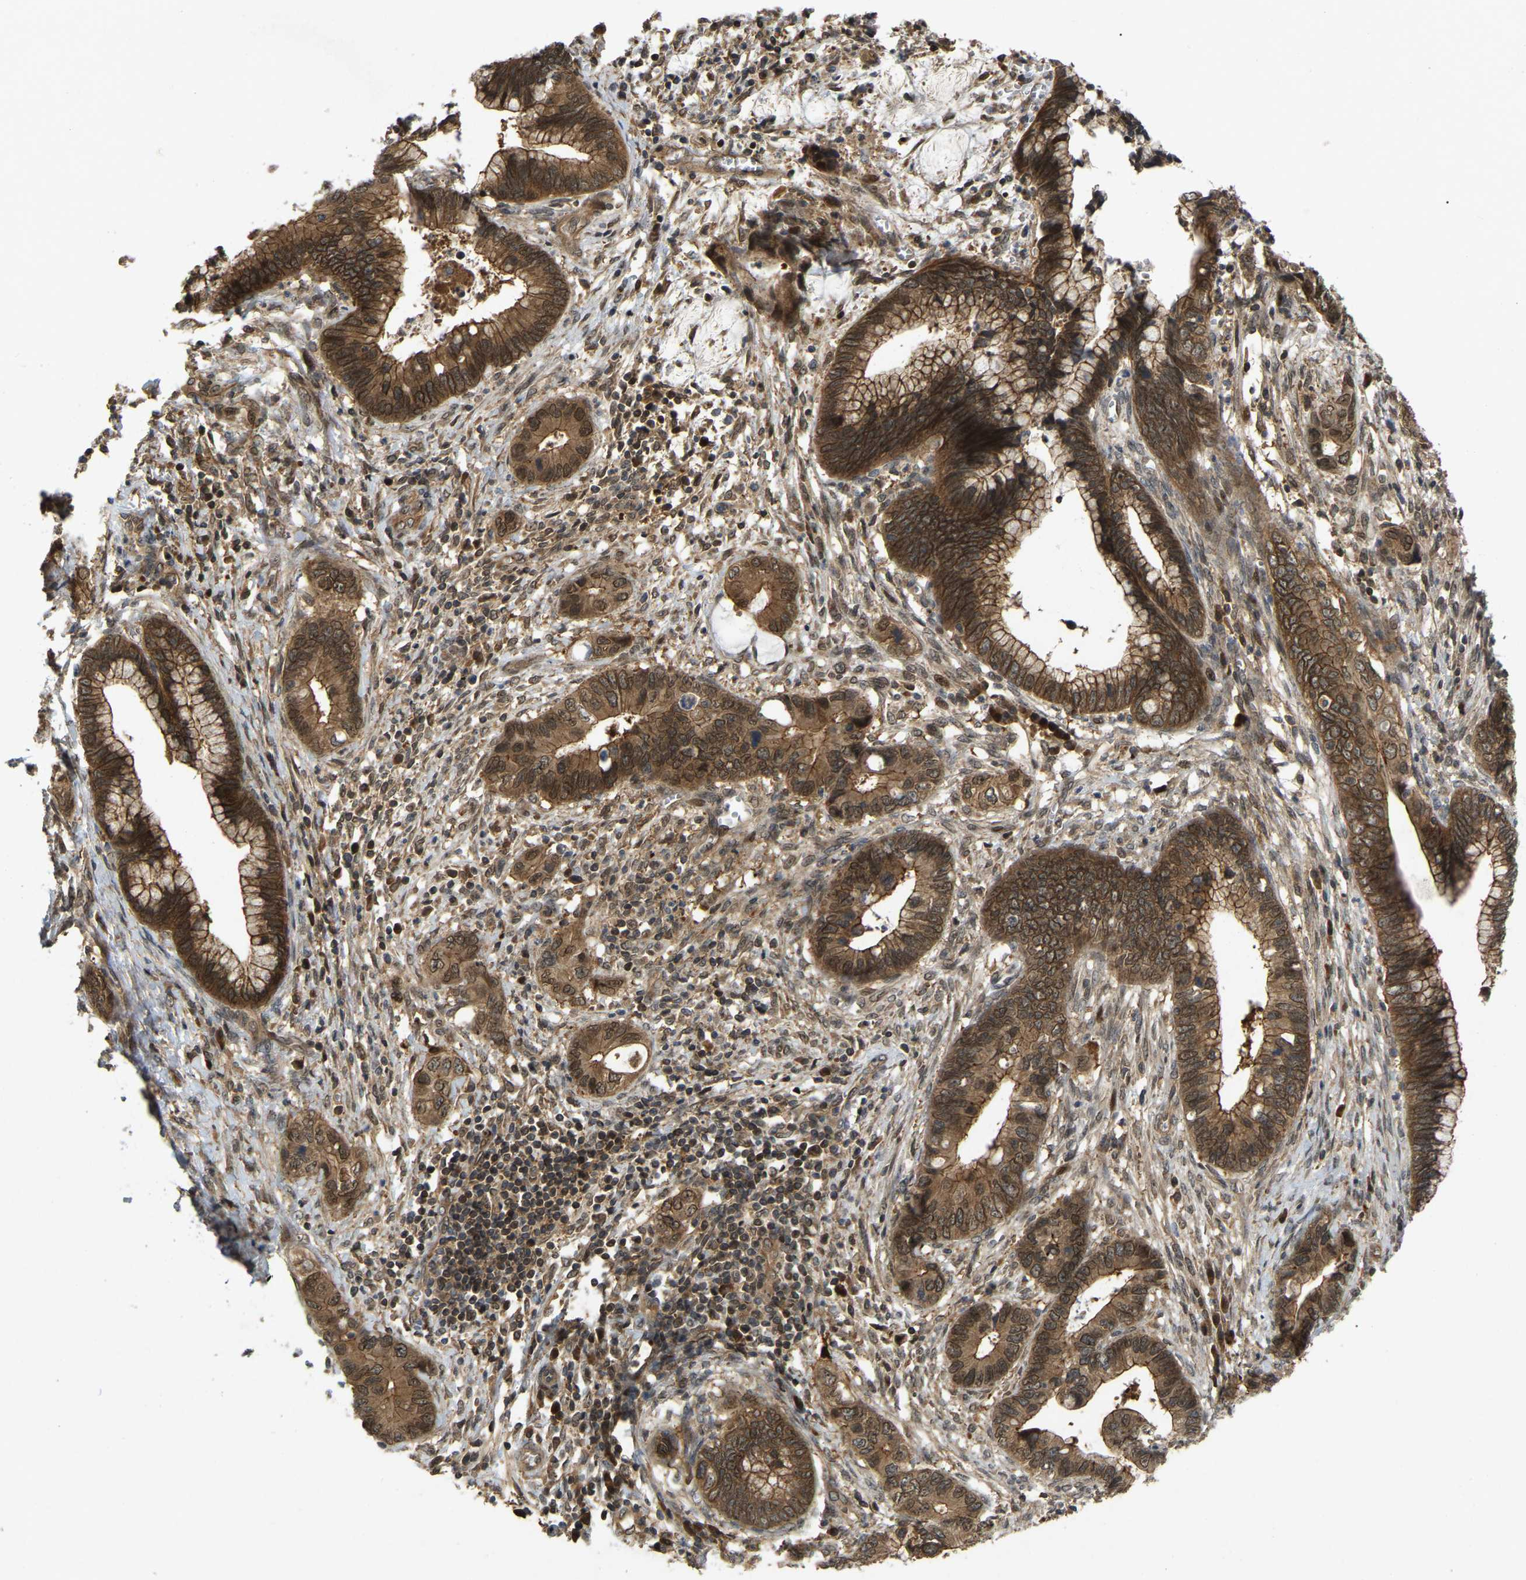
{"staining": {"intensity": "strong", "quantity": ">75%", "location": "cytoplasmic/membranous,nuclear"}, "tissue": "cervical cancer", "cell_type": "Tumor cells", "image_type": "cancer", "snomed": [{"axis": "morphology", "description": "Adenocarcinoma, NOS"}, {"axis": "topography", "description": "Cervix"}], "caption": "Immunohistochemistry (DAB (3,3'-diaminobenzidine)) staining of cervical adenocarcinoma demonstrates strong cytoplasmic/membranous and nuclear protein positivity in about >75% of tumor cells.", "gene": "KIAA1549", "patient": {"sex": "female", "age": 44}}